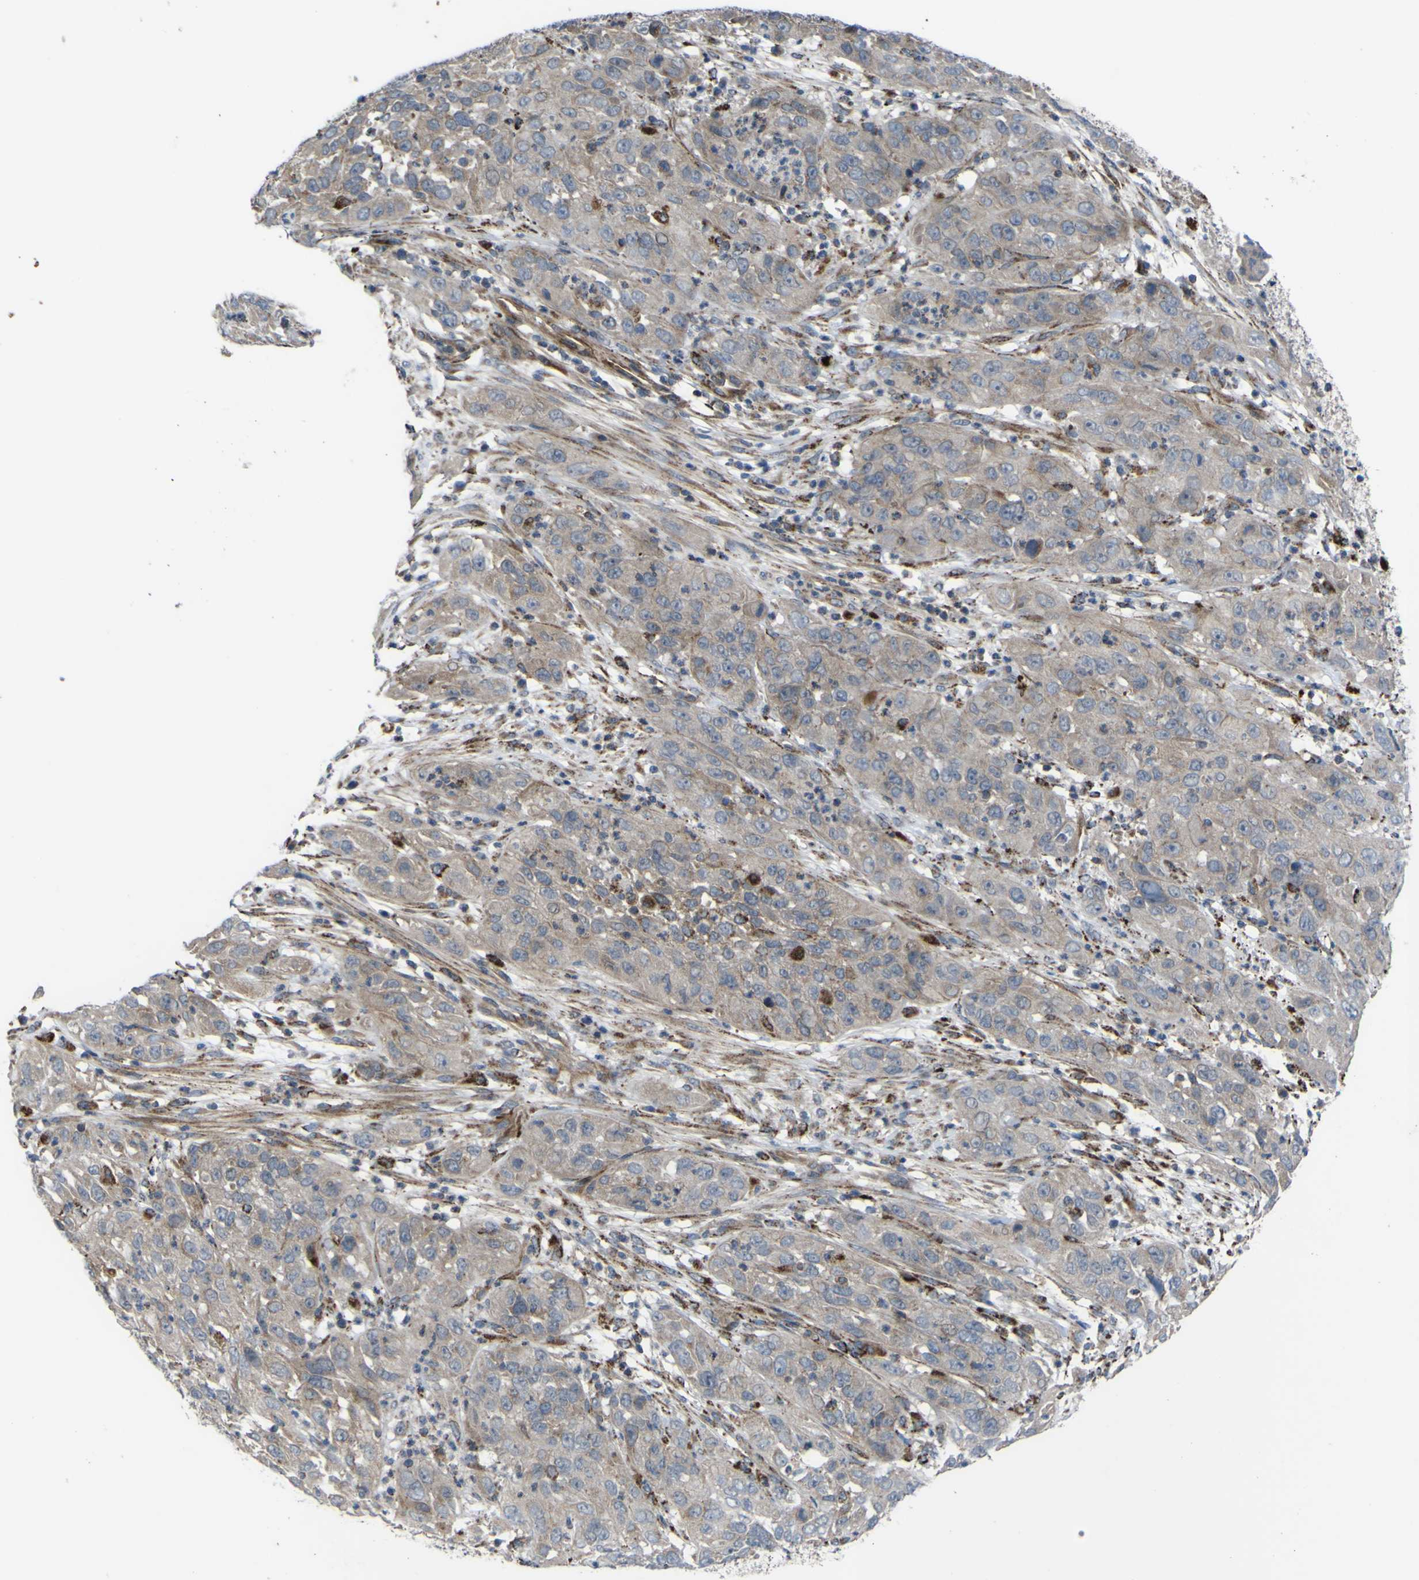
{"staining": {"intensity": "weak", "quantity": "25%-75%", "location": "cytoplasmic/membranous"}, "tissue": "cervical cancer", "cell_type": "Tumor cells", "image_type": "cancer", "snomed": [{"axis": "morphology", "description": "Squamous cell carcinoma, NOS"}, {"axis": "topography", "description": "Cervix"}], "caption": "Cervical cancer was stained to show a protein in brown. There is low levels of weak cytoplasmic/membranous expression in approximately 25%-75% of tumor cells.", "gene": "GPLD1", "patient": {"sex": "female", "age": 32}}